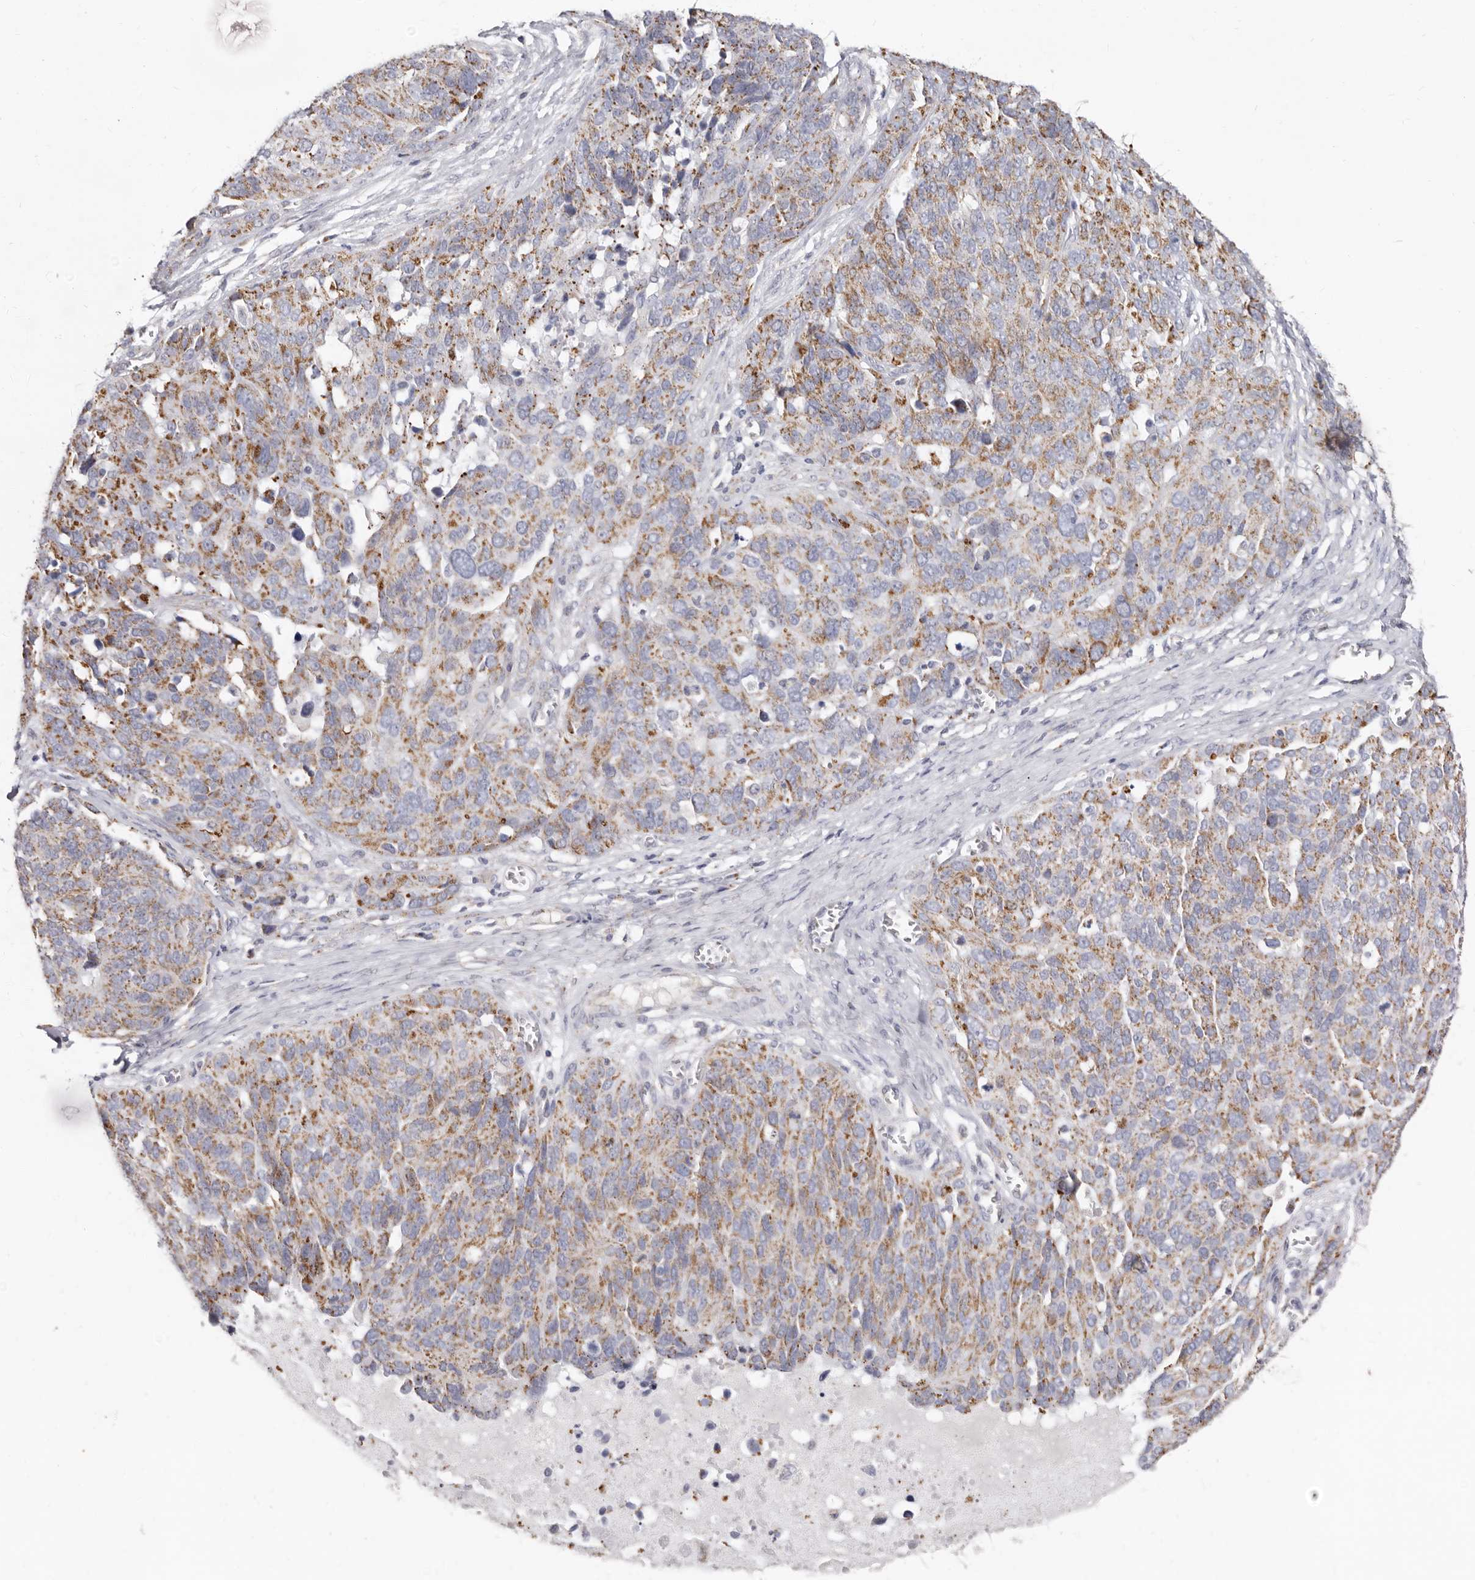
{"staining": {"intensity": "moderate", "quantity": ">75%", "location": "cytoplasmic/membranous"}, "tissue": "ovarian cancer", "cell_type": "Tumor cells", "image_type": "cancer", "snomed": [{"axis": "morphology", "description": "Cystadenocarcinoma, serous, NOS"}, {"axis": "topography", "description": "Ovary"}], "caption": "Ovarian cancer tissue shows moderate cytoplasmic/membranous positivity in about >75% of tumor cells The staining was performed using DAB (3,3'-diaminobenzidine), with brown indicating positive protein expression. Nuclei are stained blue with hematoxylin.", "gene": "RSPO2", "patient": {"sex": "female", "age": 44}}